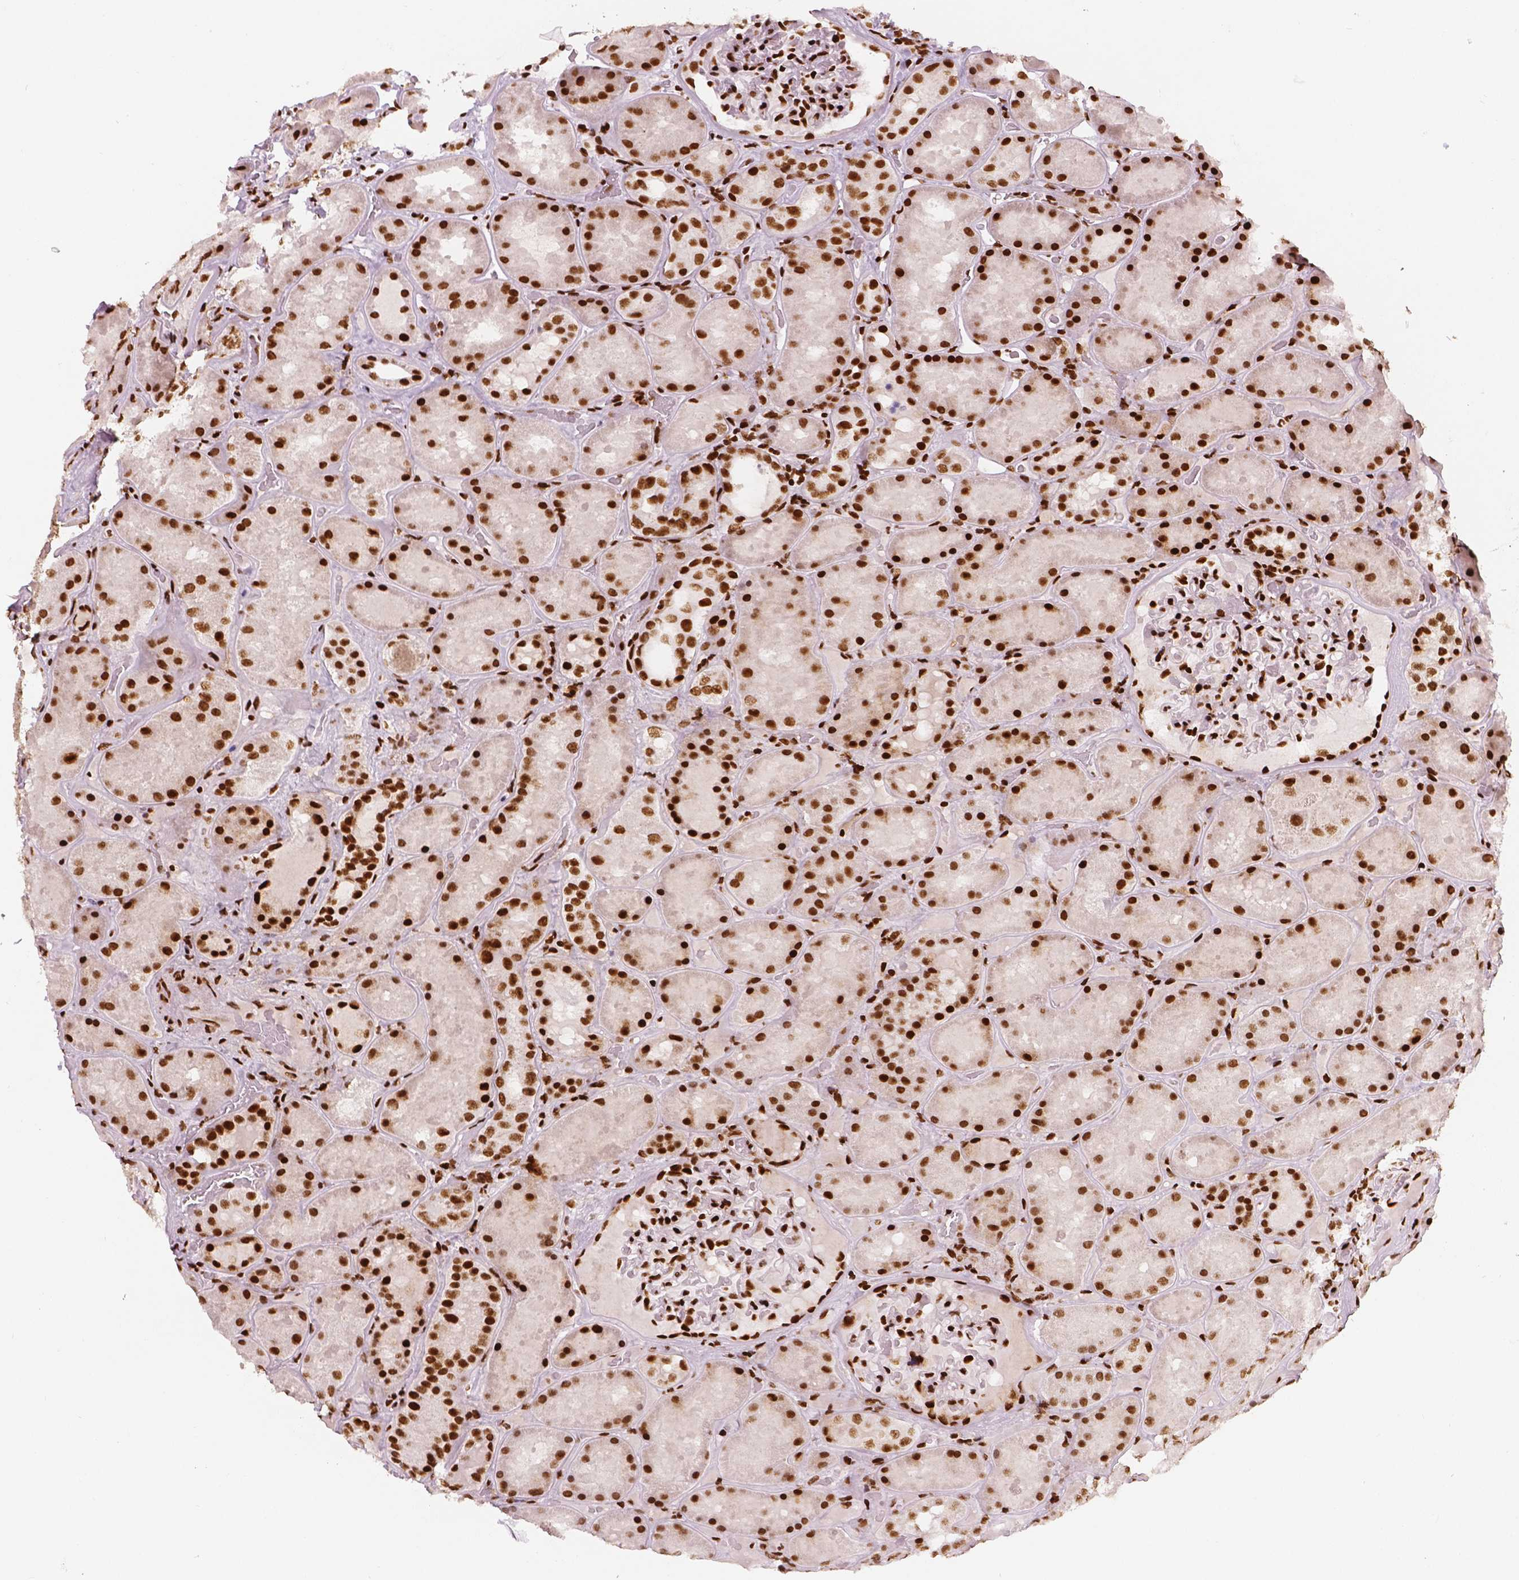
{"staining": {"intensity": "strong", "quantity": ">75%", "location": "nuclear"}, "tissue": "kidney", "cell_type": "Cells in glomeruli", "image_type": "normal", "snomed": [{"axis": "morphology", "description": "Normal tissue, NOS"}, {"axis": "topography", "description": "Kidney"}], "caption": "Strong nuclear positivity for a protein is present in about >75% of cells in glomeruli of unremarkable kidney using IHC.", "gene": "BRD4", "patient": {"sex": "male", "age": 73}}